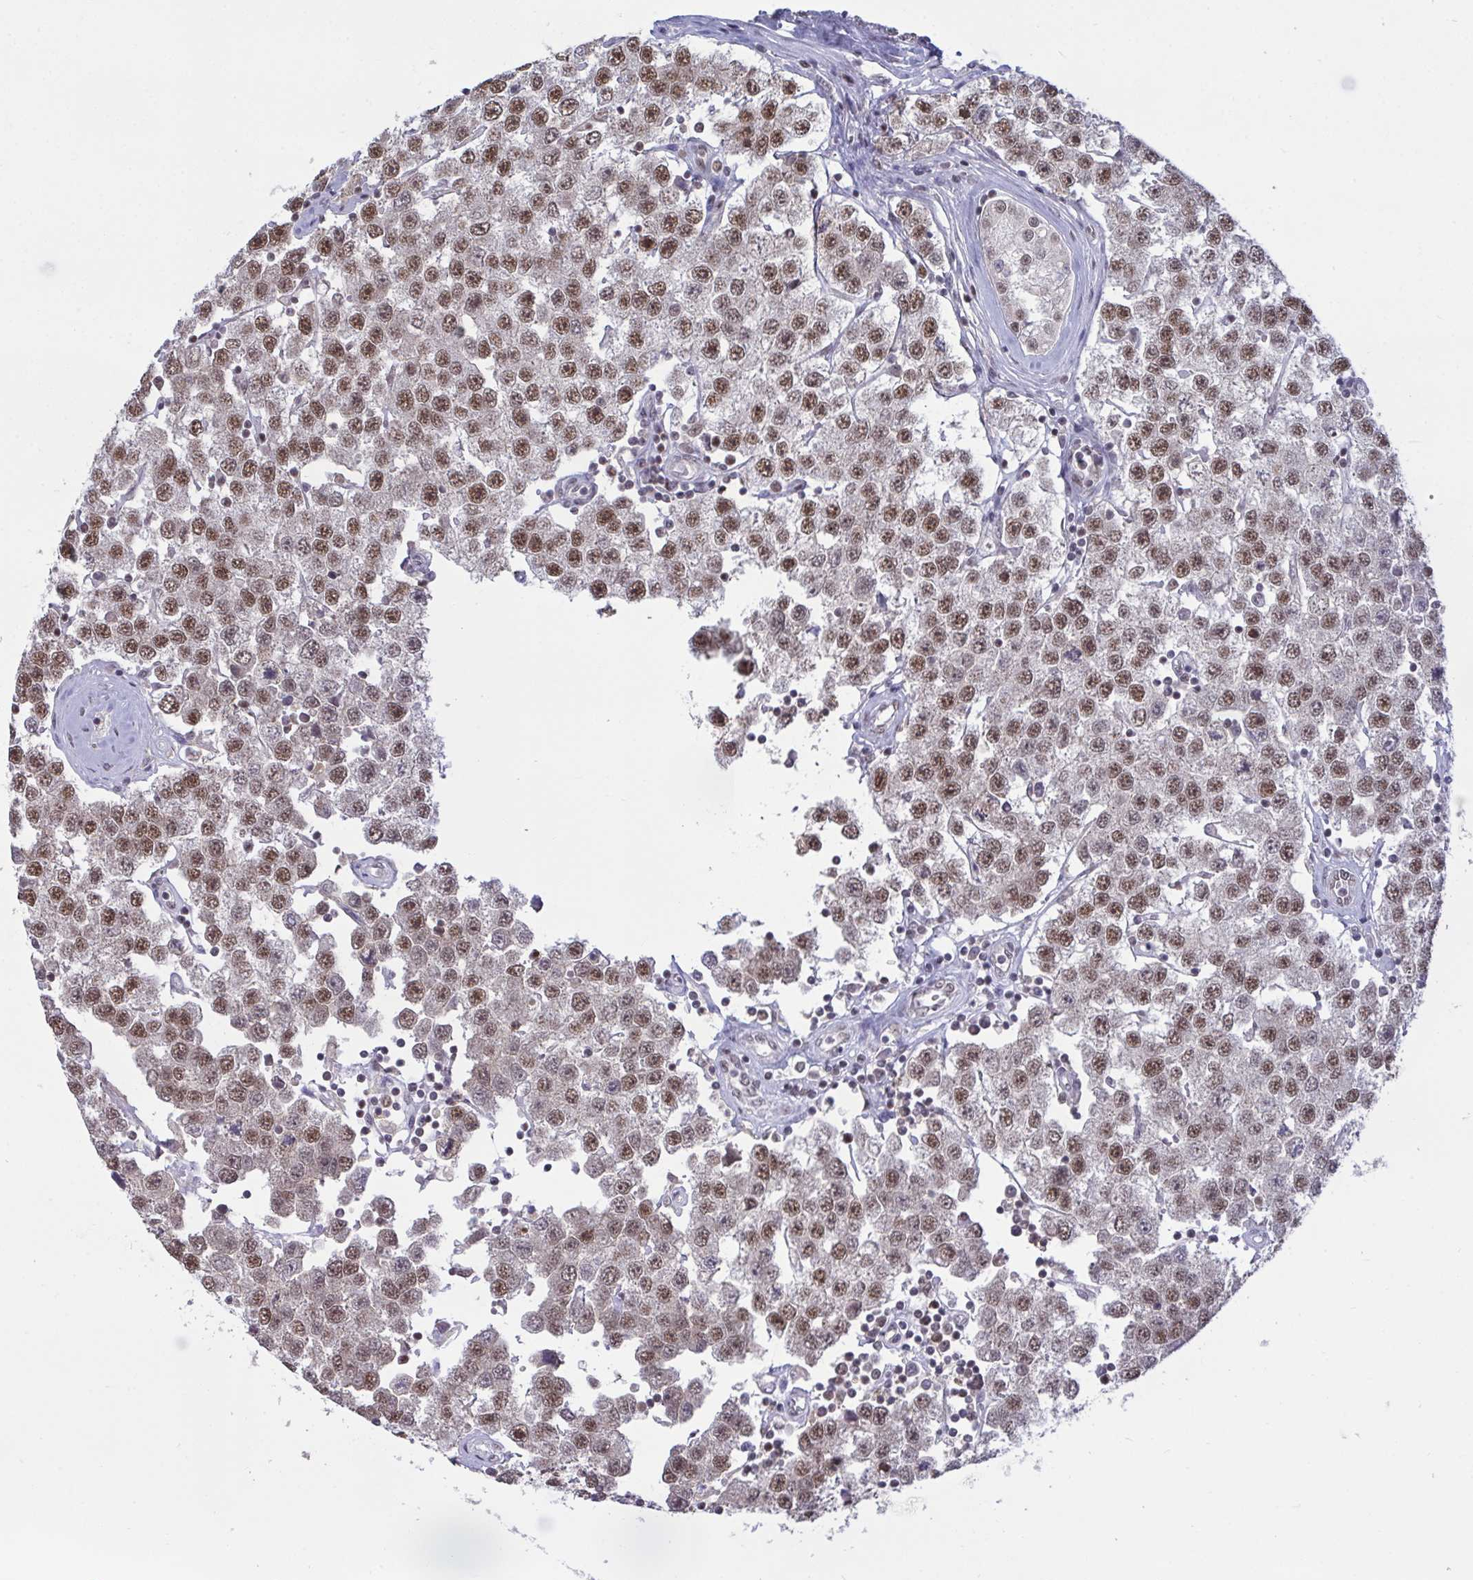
{"staining": {"intensity": "moderate", "quantity": ">75%", "location": "nuclear"}, "tissue": "testis cancer", "cell_type": "Tumor cells", "image_type": "cancer", "snomed": [{"axis": "morphology", "description": "Seminoma, NOS"}, {"axis": "topography", "description": "Testis"}], "caption": "This histopathology image displays immunohistochemistry (IHC) staining of human testis cancer (seminoma), with medium moderate nuclear positivity in approximately >75% of tumor cells.", "gene": "PUF60", "patient": {"sex": "male", "age": 34}}